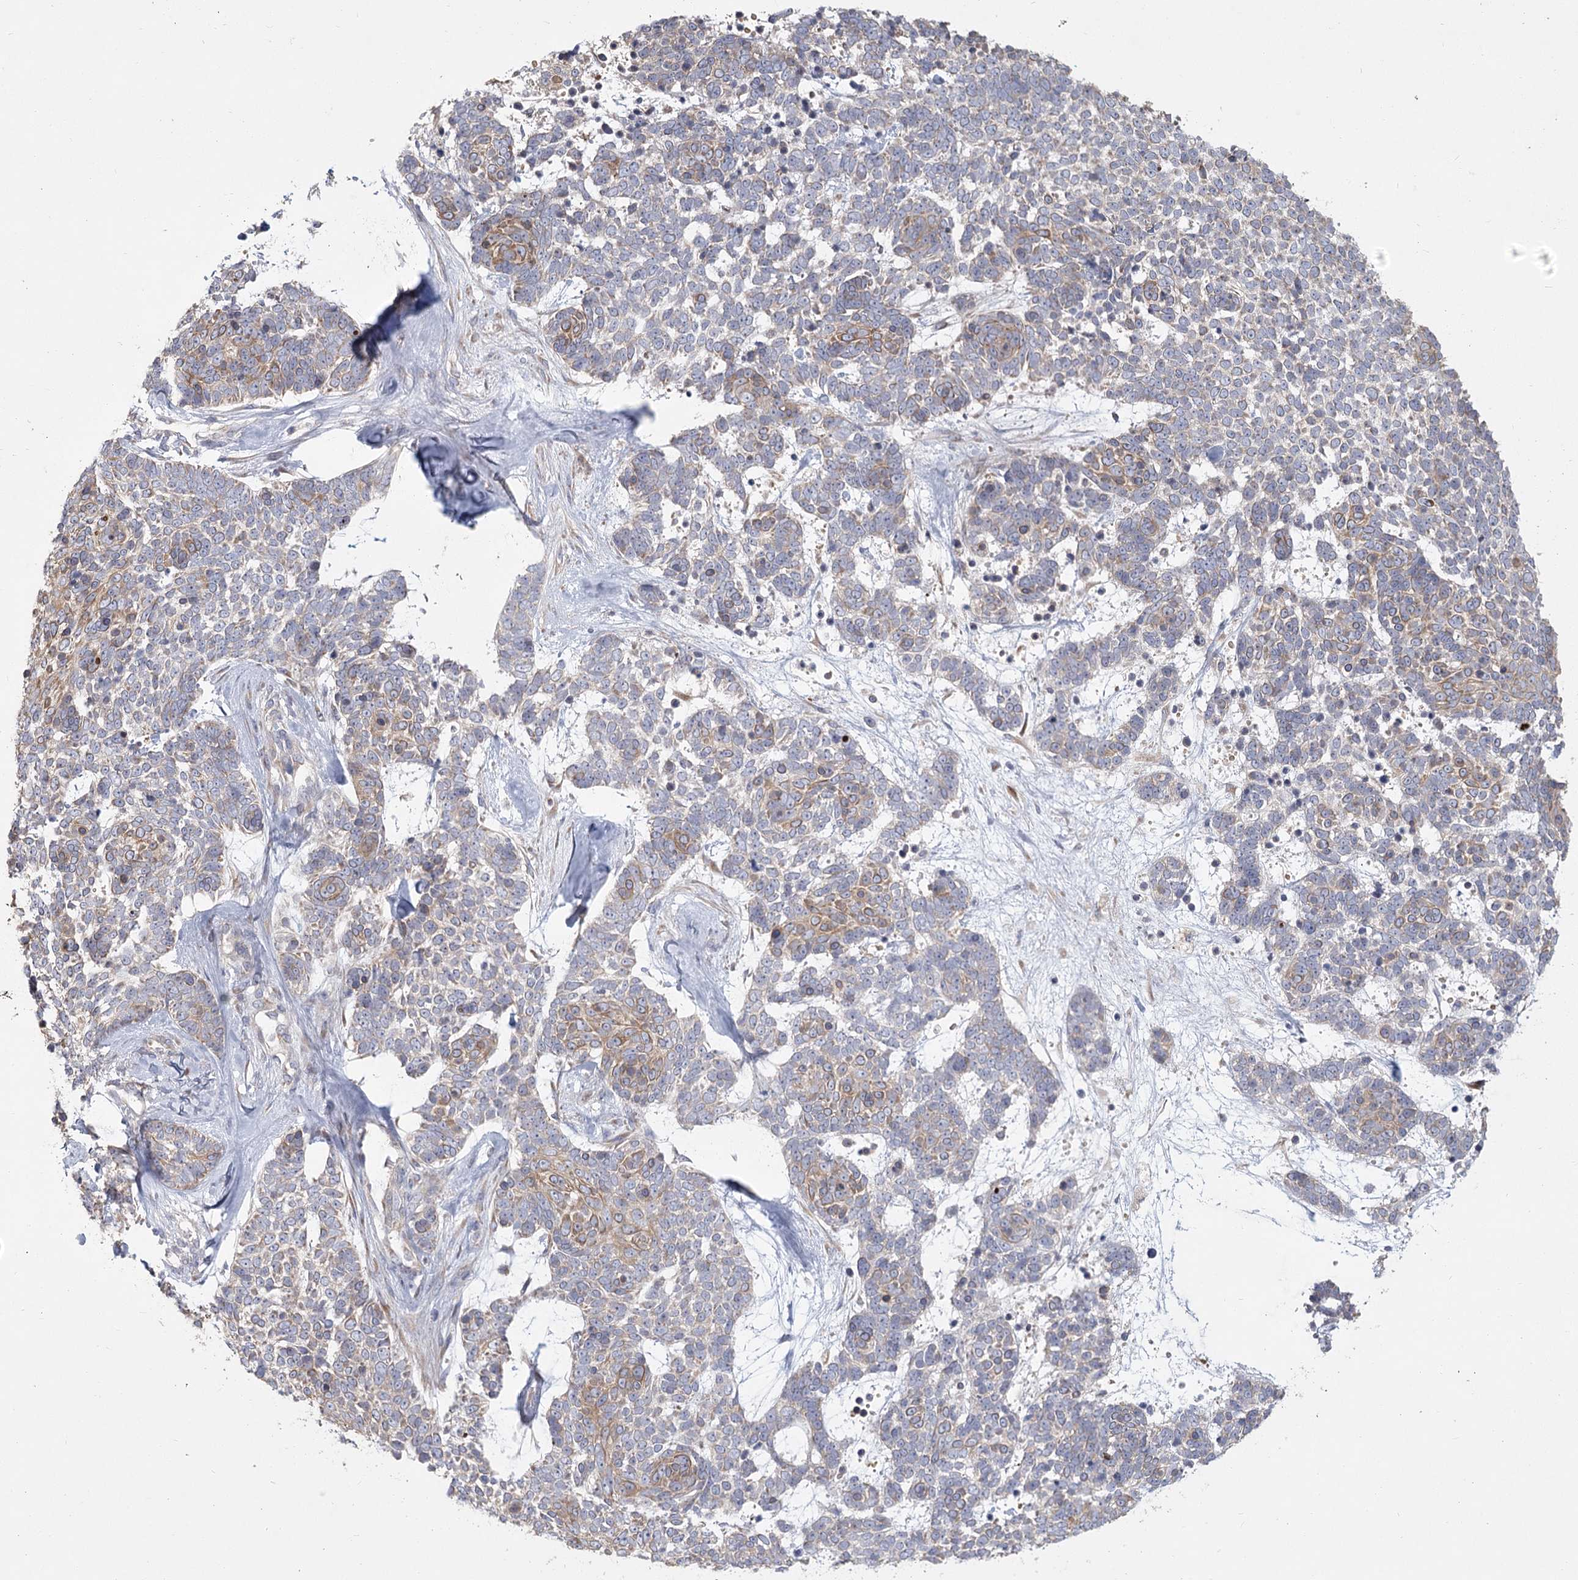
{"staining": {"intensity": "moderate", "quantity": "<25%", "location": "cytoplasmic/membranous"}, "tissue": "skin cancer", "cell_type": "Tumor cells", "image_type": "cancer", "snomed": [{"axis": "morphology", "description": "Basal cell carcinoma"}, {"axis": "topography", "description": "Skin"}], "caption": "The immunohistochemical stain labels moderate cytoplasmic/membranous positivity in tumor cells of skin basal cell carcinoma tissue. Immunohistochemistry stains the protein of interest in brown and the nuclei are stained blue.", "gene": "CNTLN", "patient": {"sex": "female", "age": 81}}